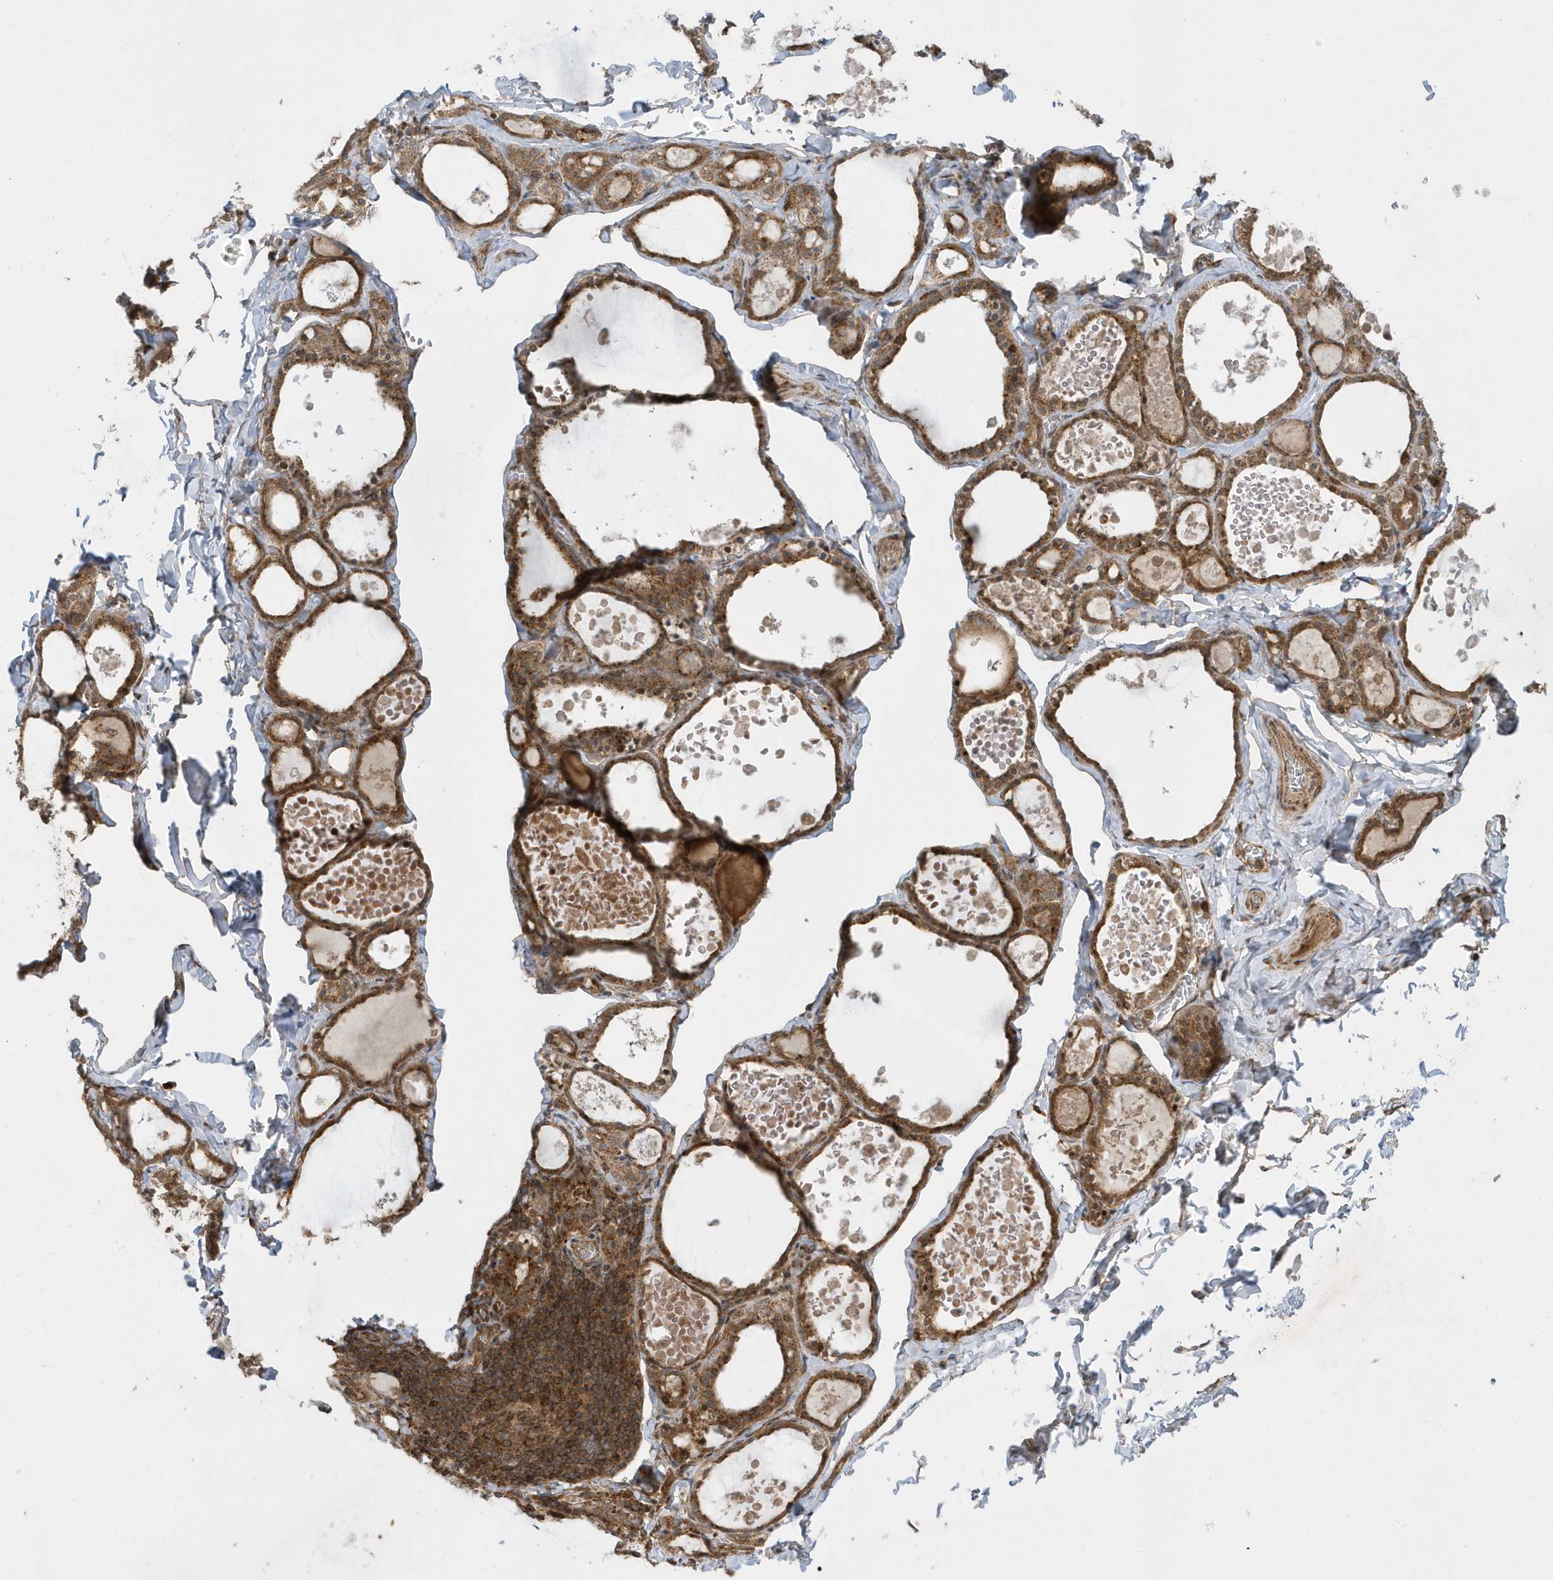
{"staining": {"intensity": "moderate", "quantity": ">75%", "location": "cytoplasmic/membranous"}, "tissue": "thyroid gland", "cell_type": "Glandular cells", "image_type": "normal", "snomed": [{"axis": "morphology", "description": "Normal tissue, NOS"}, {"axis": "topography", "description": "Thyroid gland"}], "caption": "Glandular cells exhibit medium levels of moderate cytoplasmic/membranous staining in about >75% of cells in unremarkable human thyroid gland. (Brightfield microscopy of DAB IHC at high magnification).", "gene": "STAMBP", "patient": {"sex": "male", "age": 56}}